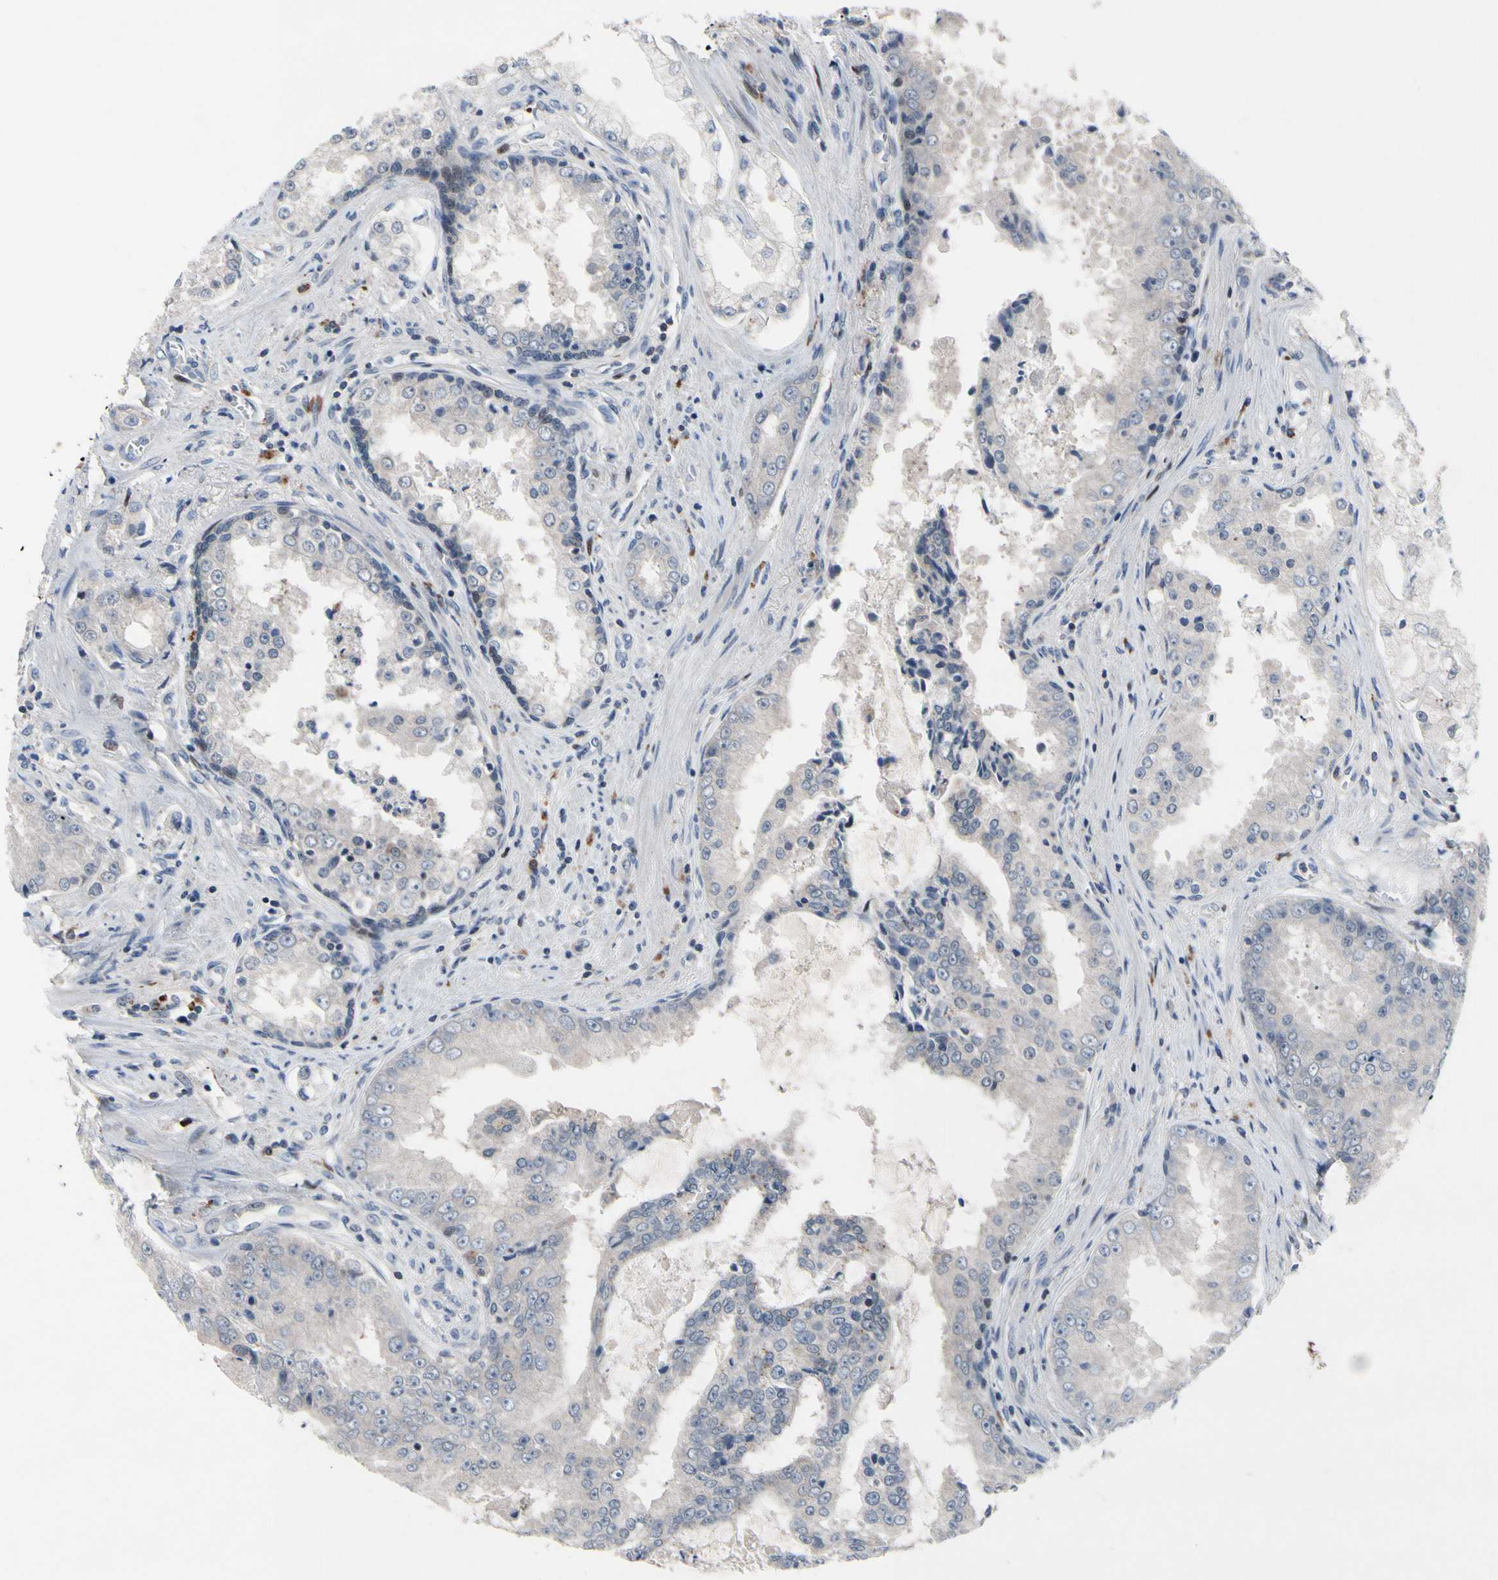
{"staining": {"intensity": "negative", "quantity": "none", "location": "none"}, "tissue": "prostate cancer", "cell_type": "Tumor cells", "image_type": "cancer", "snomed": [{"axis": "morphology", "description": "Adenocarcinoma, High grade"}, {"axis": "topography", "description": "Prostate"}], "caption": "High-grade adenocarcinoma (prostate) was stained to show a protein in brown. There is no significant positivity in tumor cells.", "gene": "MUTYH", "patient": {"sex": "male", "age": 73}}